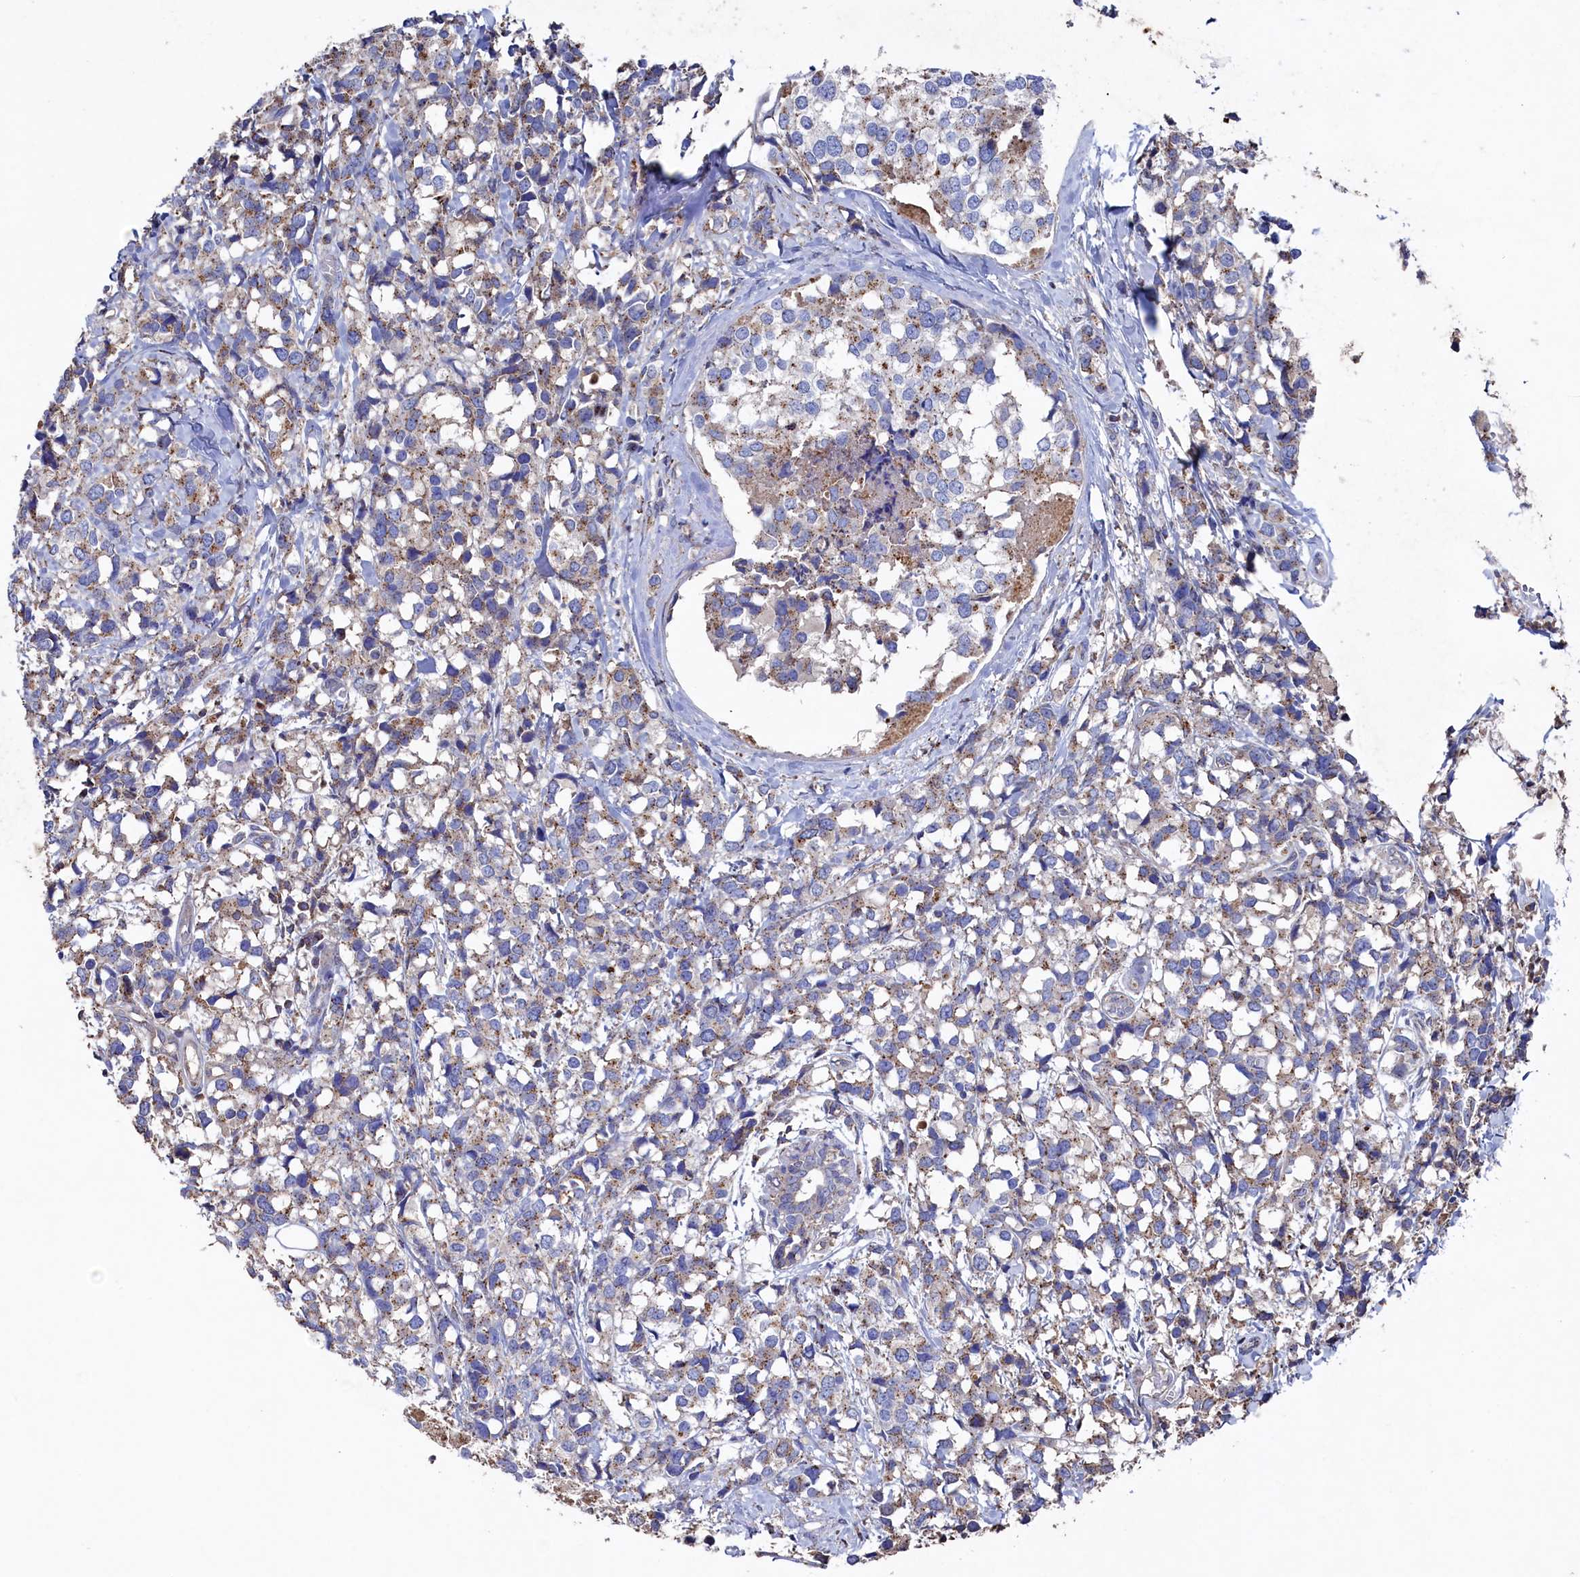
{"staining": {"intensity": "weak", "quantity": "25%-75%", "location": "cytoplasmic/membranous"}, "tissue": "breast cancer", "cell_type": "Tumor cells", "image_type": "cancer", "snomed": [{"axis": "morphology", "description": "Lobular carcinoma"}, {"axis": "topography", "description": "Breast"}], "caption": "Weak cytoplasmic/membranous expression is appreciated in approximately 25%-75% of tumor cells in breast cancer. The staining is performed using DAB brown chromogen to label protein expression. The nuclei are counter-stained blue using hematoxylin.", "gene": "TK2", "patient": {"sex": "female", "age": 59}}